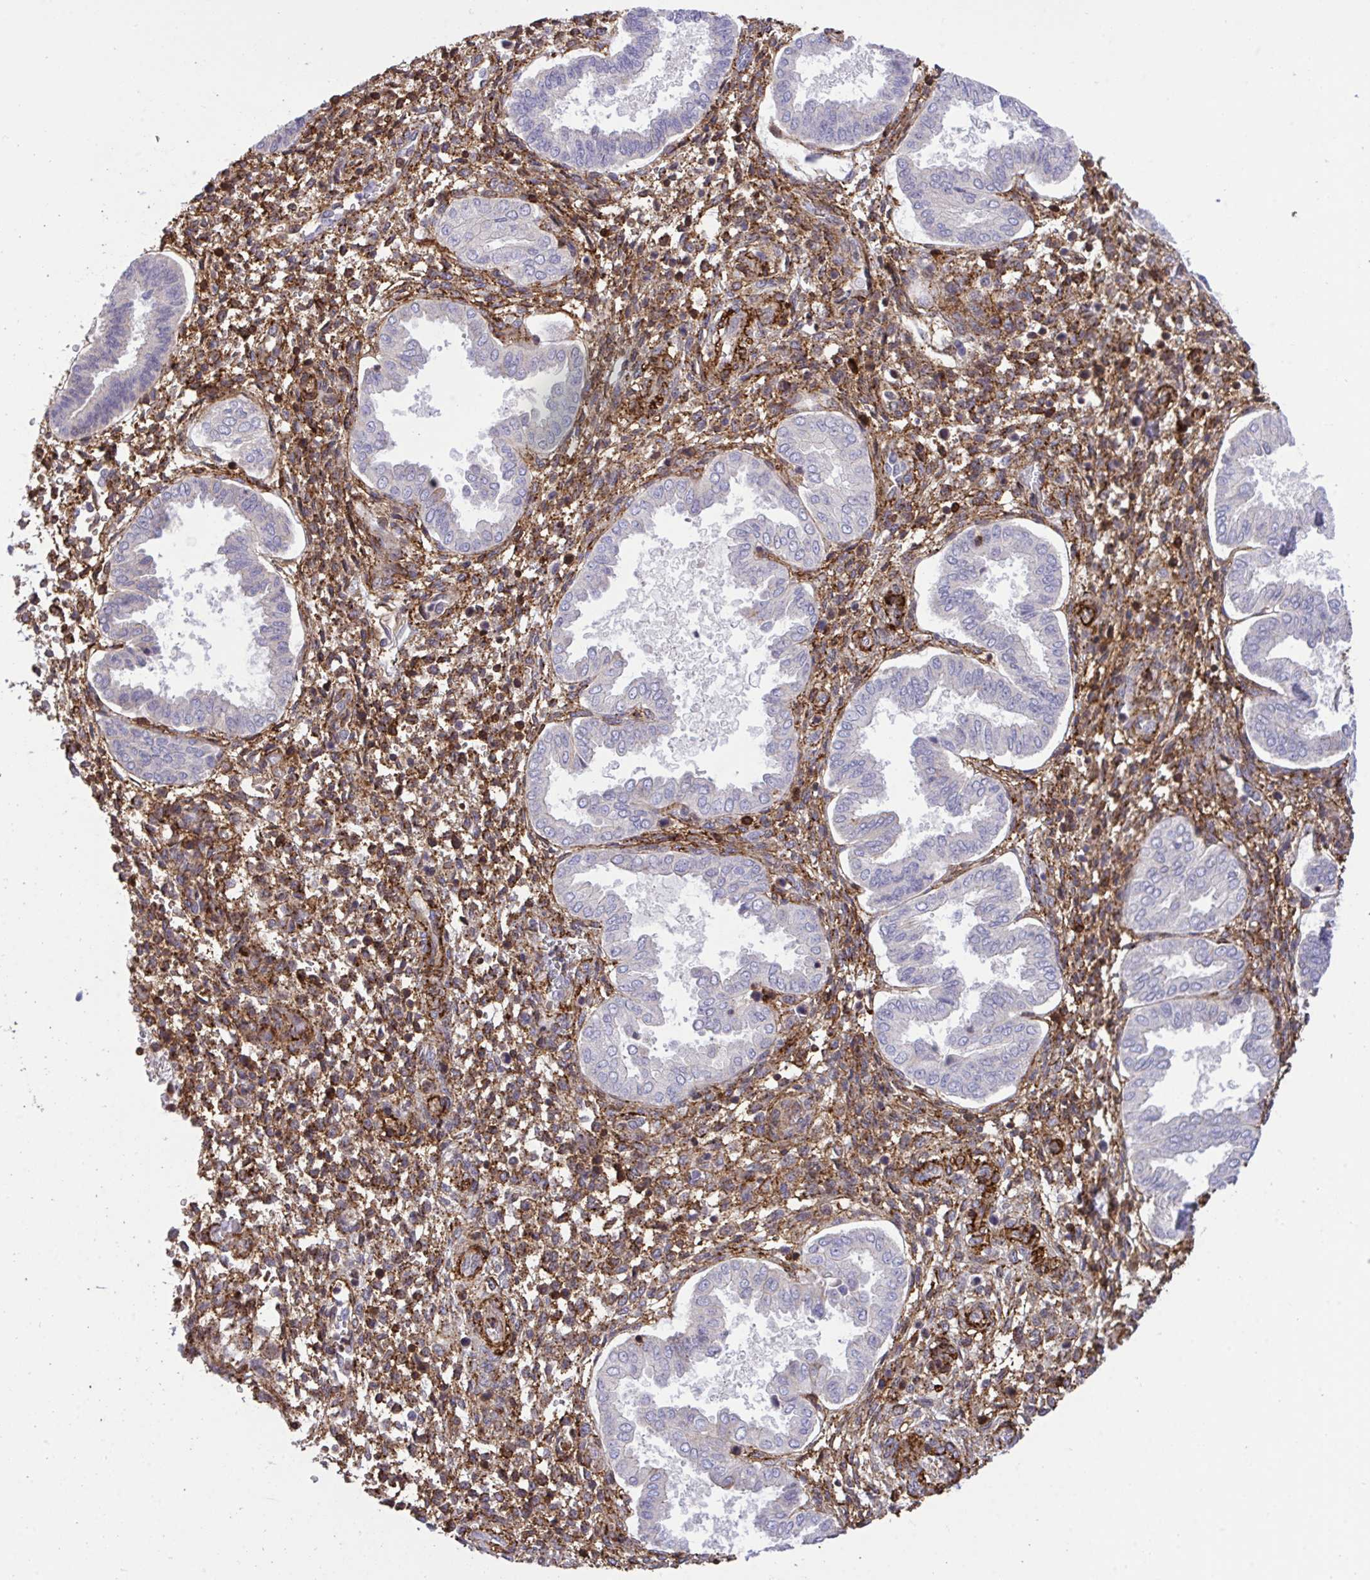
{"staining": {"intensity": "moderate", "quantity": "25%-75%", "location": "cytoplasmic/membranous"}, "tissue": "endometrium", "cell_type": "Cells in endometrial stroma", "image_type": "normal", "snomed": [{"axis": "morphology", "description": "Normal tissue, NOS"}, {"axis": "topography", "description": "Endometrium"}], "caption": "Immunohistochemical staining of benign endometrium demonstrates 25%-75% levels of moderate cytoplasmic/membranous protein staining in about 25%-75% of cells in endometrial stroma.", "gene": "ERI1", "patient": {"sex": "female", "age": 24}}